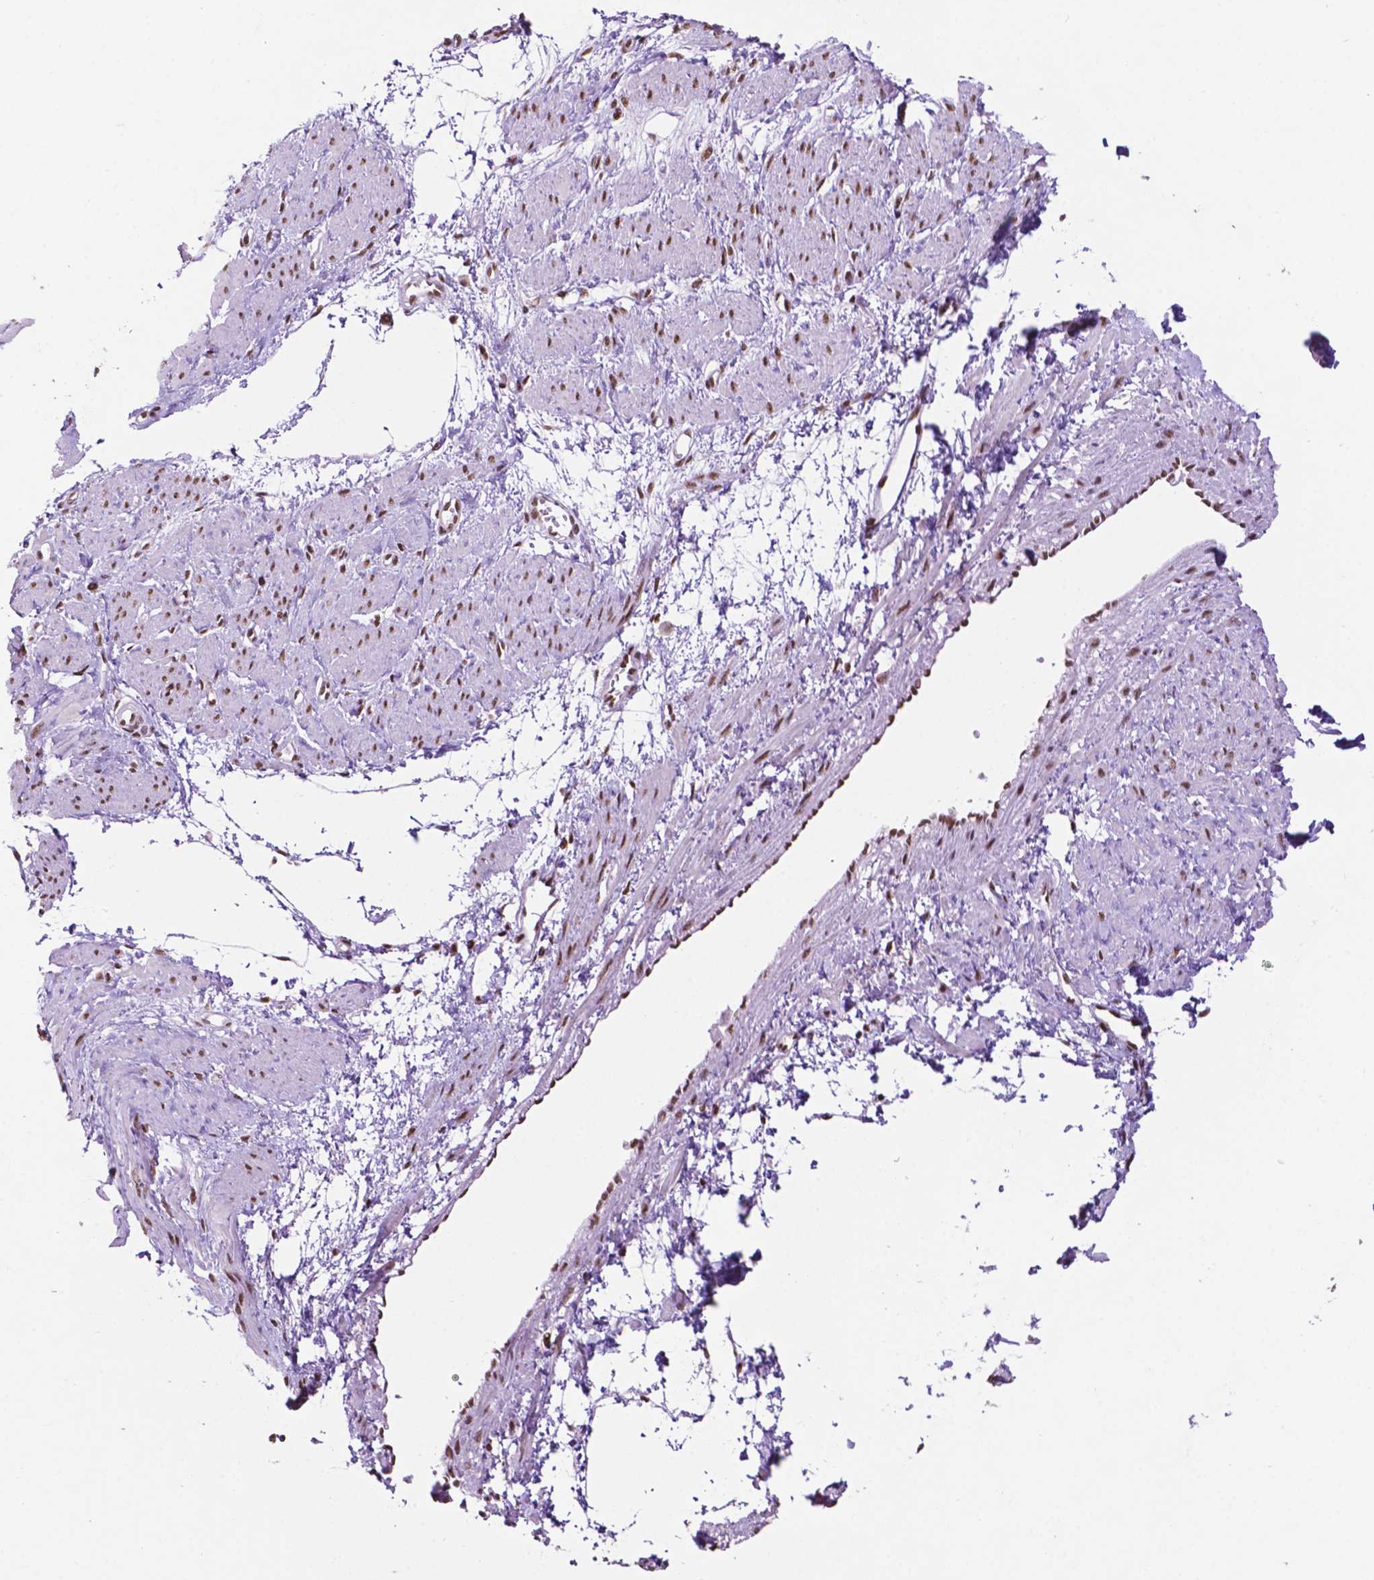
{"staining": {"intensity": "moderate", "quantity": ">75%", "location": "nuclear"}, "tissue": "smooth muscle", "cell_type": "Smooth muscle cells", "image_type": "normal", "snomed": [{"axis": "morphology", "description": "Normal tissue, NOS"}, {"axis": "topography", "description": "Smooth muscle"}, {"axis": "topography", "description": "Uterus"}], "caption": "Normal smooth muscle exhibits moderate nuclear expression in approximately >75% of smooth muscle cells, visualized by immunohistochemistry. (DAB (3,3'-diaminobenzidine) IHC, brown staining for protein, blue staining for nuclei).", "gene": "CCAR2", "patient": {"sex": "female", "age": 39}}